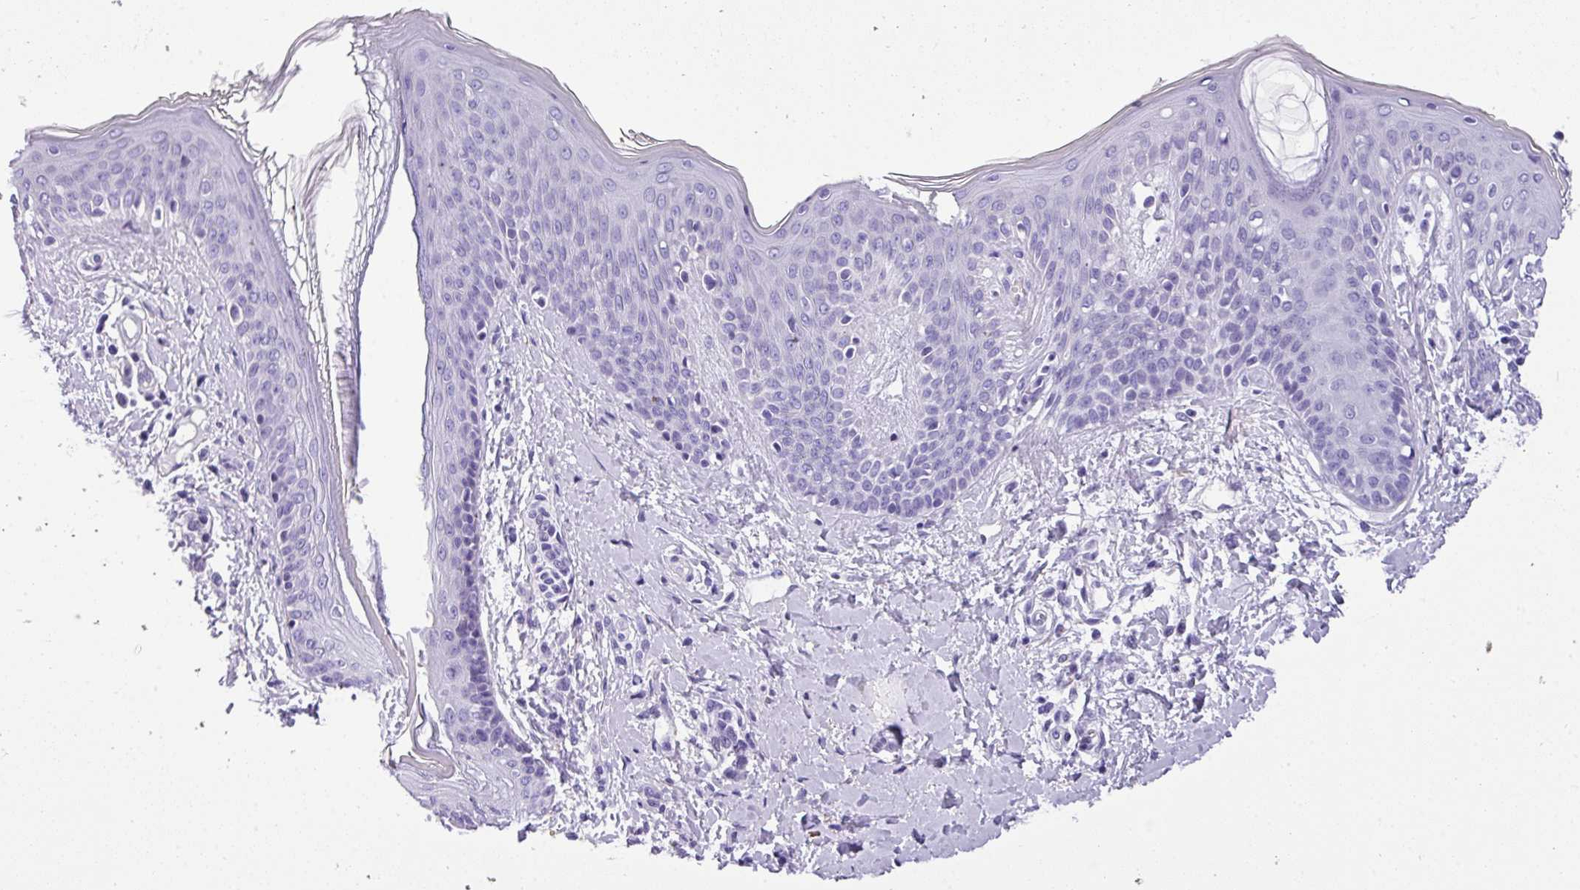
{"staining": {"intensity": "negative", "quantity": "none", "location": "none"}, "tissue": "skin", "cell_type": "Fibroblasts", "image_type": "normal", "snomed": [{"axis": "morphology", "description": "Normal tissue, NOS"}, {"axis": "topography", "description": "Skin"}], "caption": "Protein analysis of normal skin displays no significant expression in fibroblasts.", "gene": "MUC21", "patient": {"sex": "male", "age": 16}}